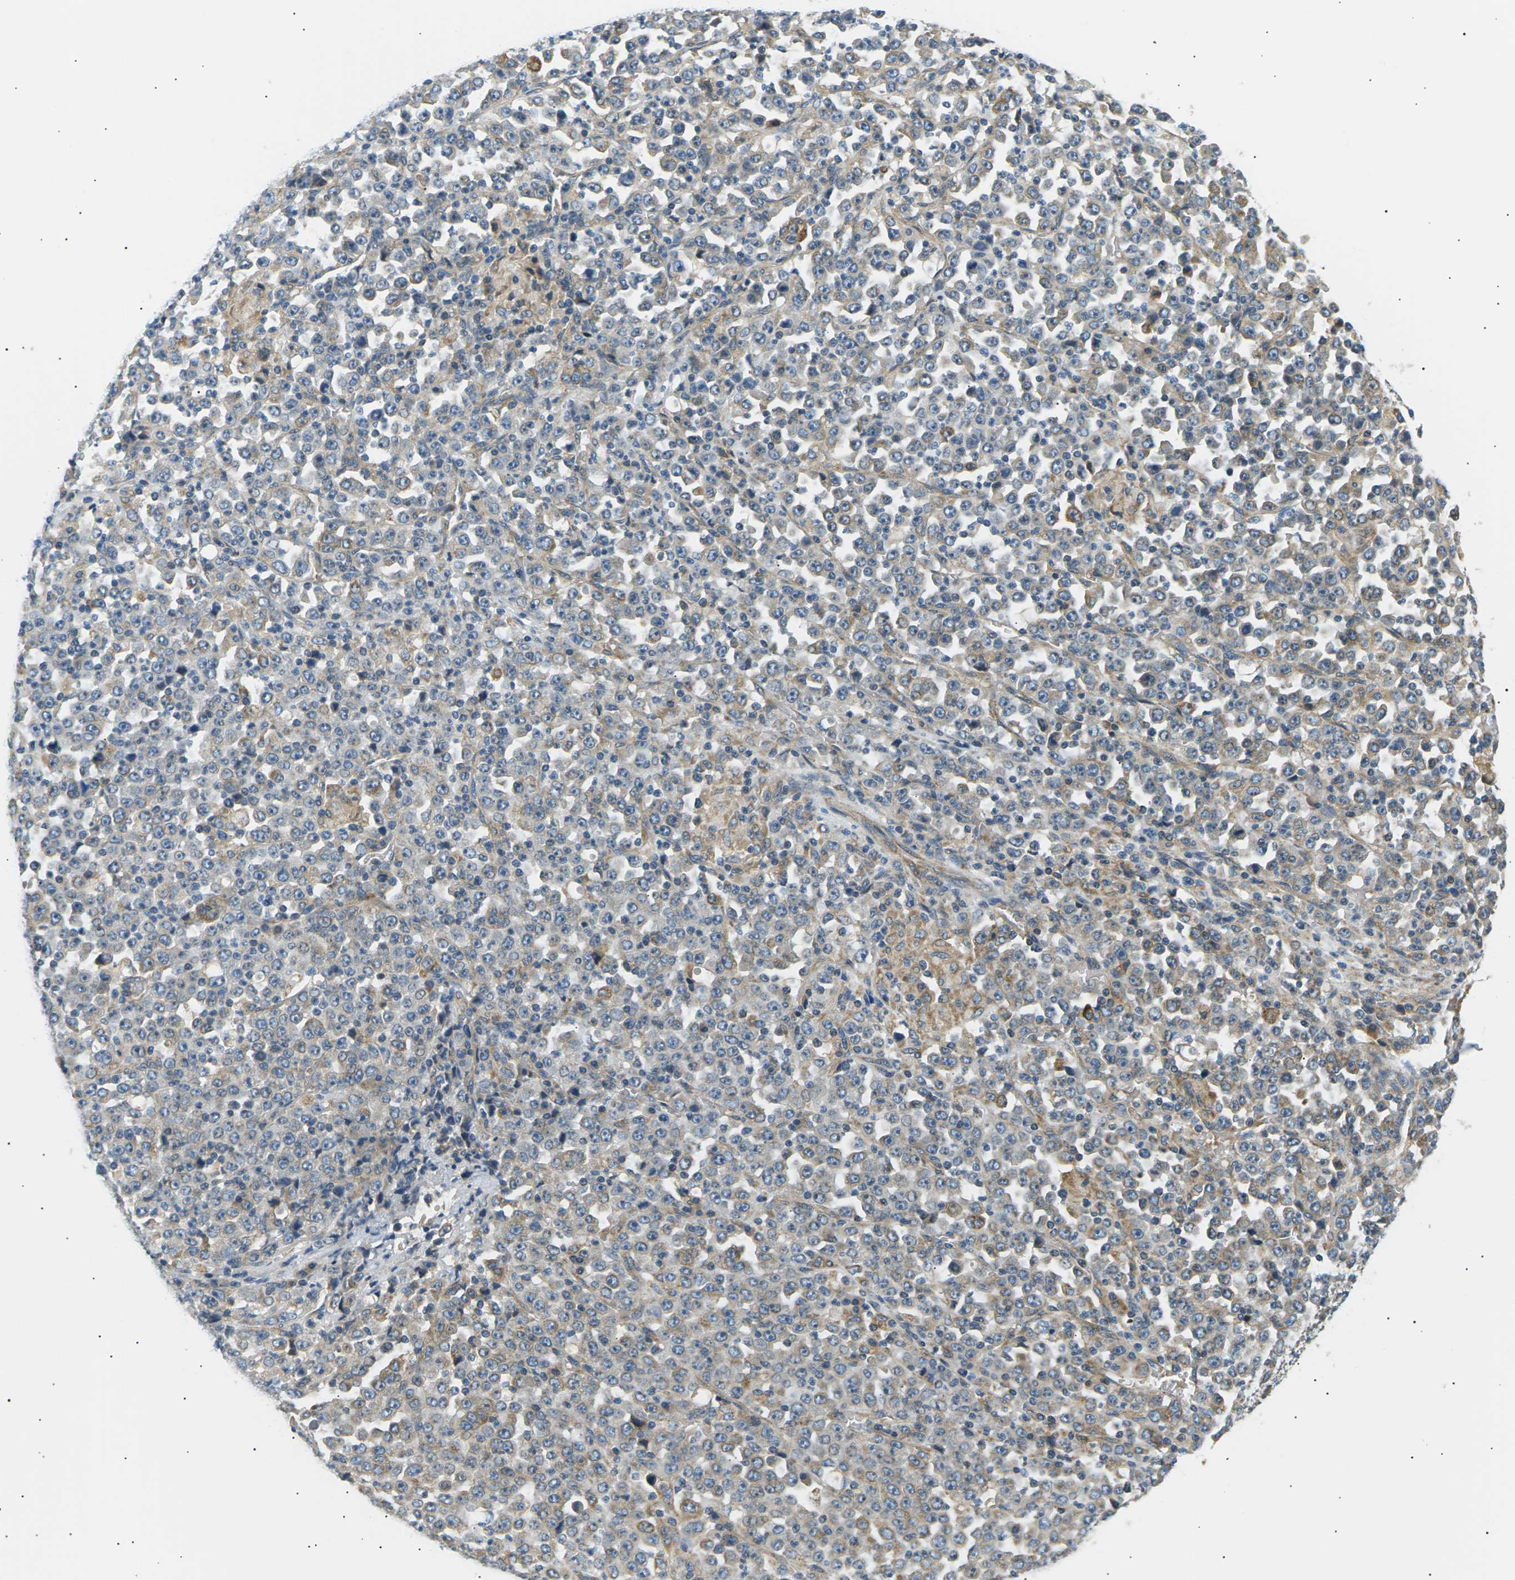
{"staining": {"intensity": "weak", "quantity": "<25%", "location": "cytoplasmic/membranous"}, "tissue": "stomach cancer", "cell_type": "Tumor cells", "image_type": "cancer", "snomed": [{"axis": "morphology", "description": "Normal tissue, NOS"}, {"axis": "morphology", "description": "Adenocarcinoma, NOS"}, {"axis": "topography", "description": "Stomach, upper"}, {"axis": "topography", "description": "Stomach"}], "caption": "Immunohistochemistry (IHC) histopathology image of neoplastic tissue: human stomach cancer (adenocarcinoma) stained with DAB (3,3'-diaminobenzidine) shows no significant protein positivity in tumor cells.", "gene": "TBC1D8", "patient": {"sex": "male", "age": 59}}